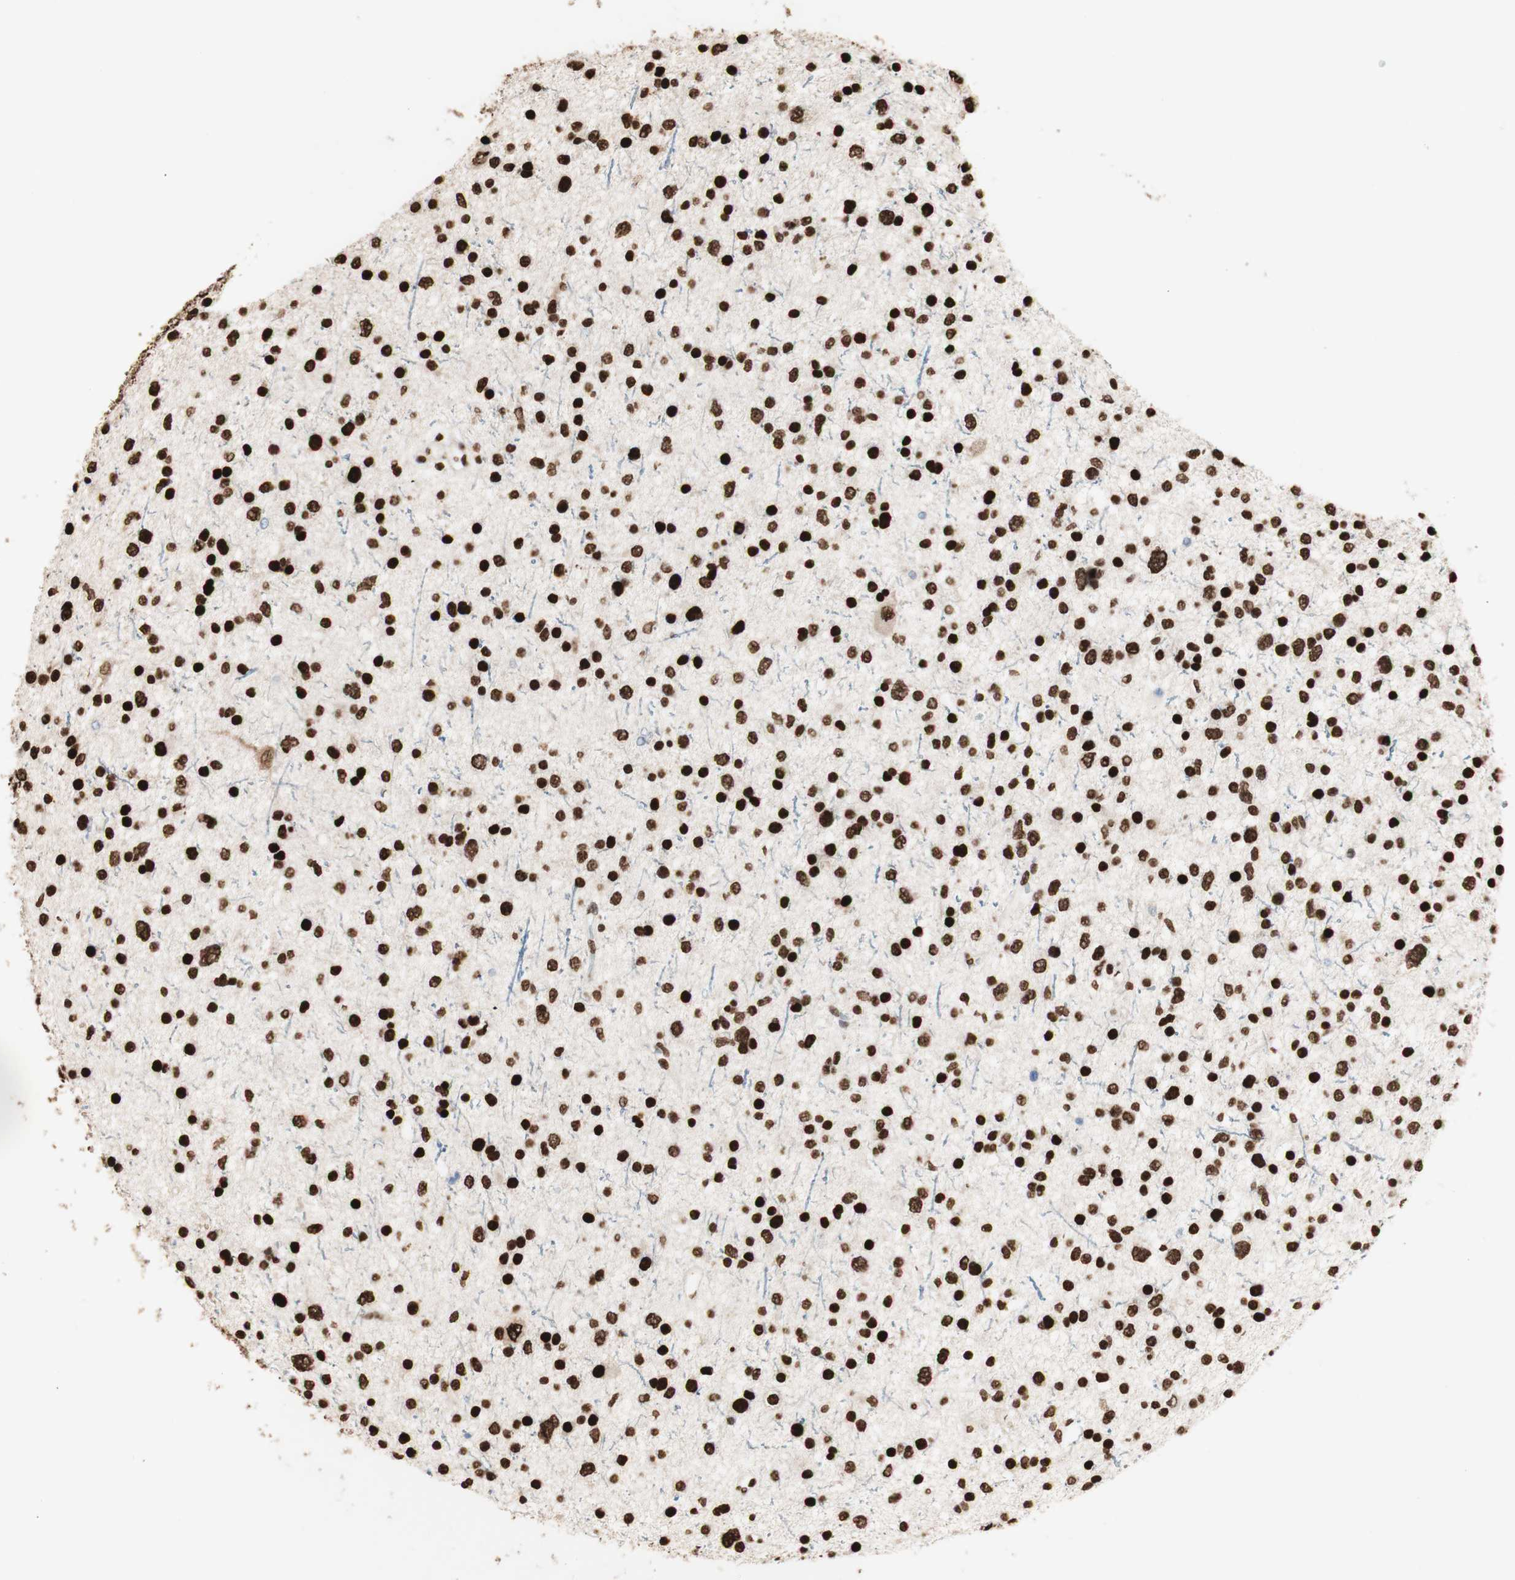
{"staining": {"intensity": "strong", "quantity": ">75%", "location": "nuclear"}, "tissue": "glioma", "cell_type": "Tumor cells", "image_type": "cancer", "snomed": [{"axis": "morphology", "description": "Glioma, malignant, Low grade"}, {"axis": "topography", "description": "Brain"}], "caption": "Glioma stained with a protein marker reveals strong staining in tumor cells.", "gene": "HNRNPA2B1", "patient": {"sex": "female", "age": 37}}